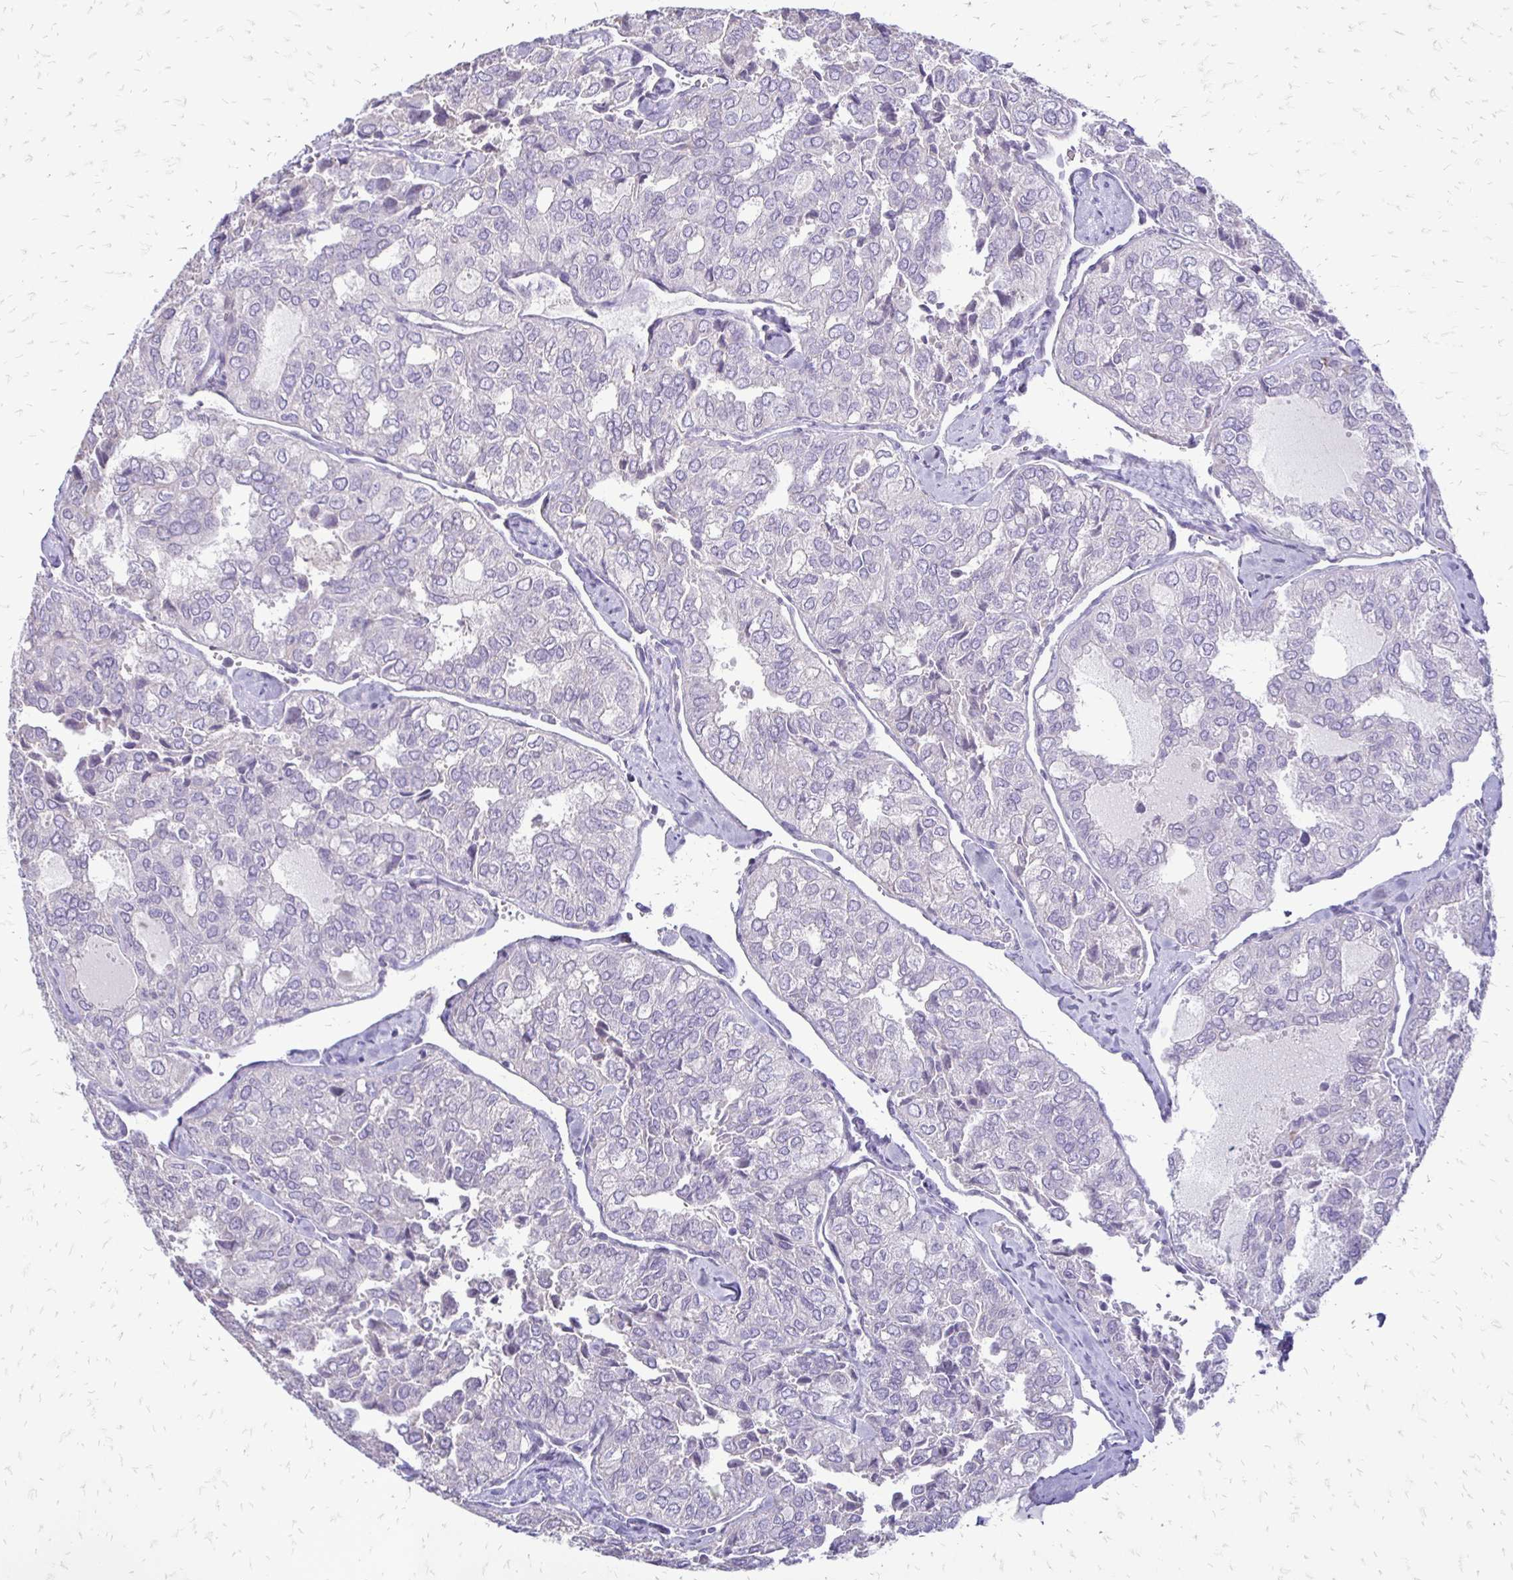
{"staining": {"intensity": "negative", "quantity": "none", "location": "none"}, "tissue": "thyroid cancer", "cell_type": "Tumor cells", "image_type": "cancer", "snomed": [{"axis": "morphology", "description": "Follicular adenoma carcinoma, NOS"}, {"axis": "topography", "description": "Thyroid gland"}], "caption": "Immunohistochemistry (IHC) of thyroid cancer reveals no expression in tumor cells. (Immunohistochemistry, brightfield microscopy, high magnification).", "gene": "ALPG", "patient": {"sex": "male", "age": 75}}